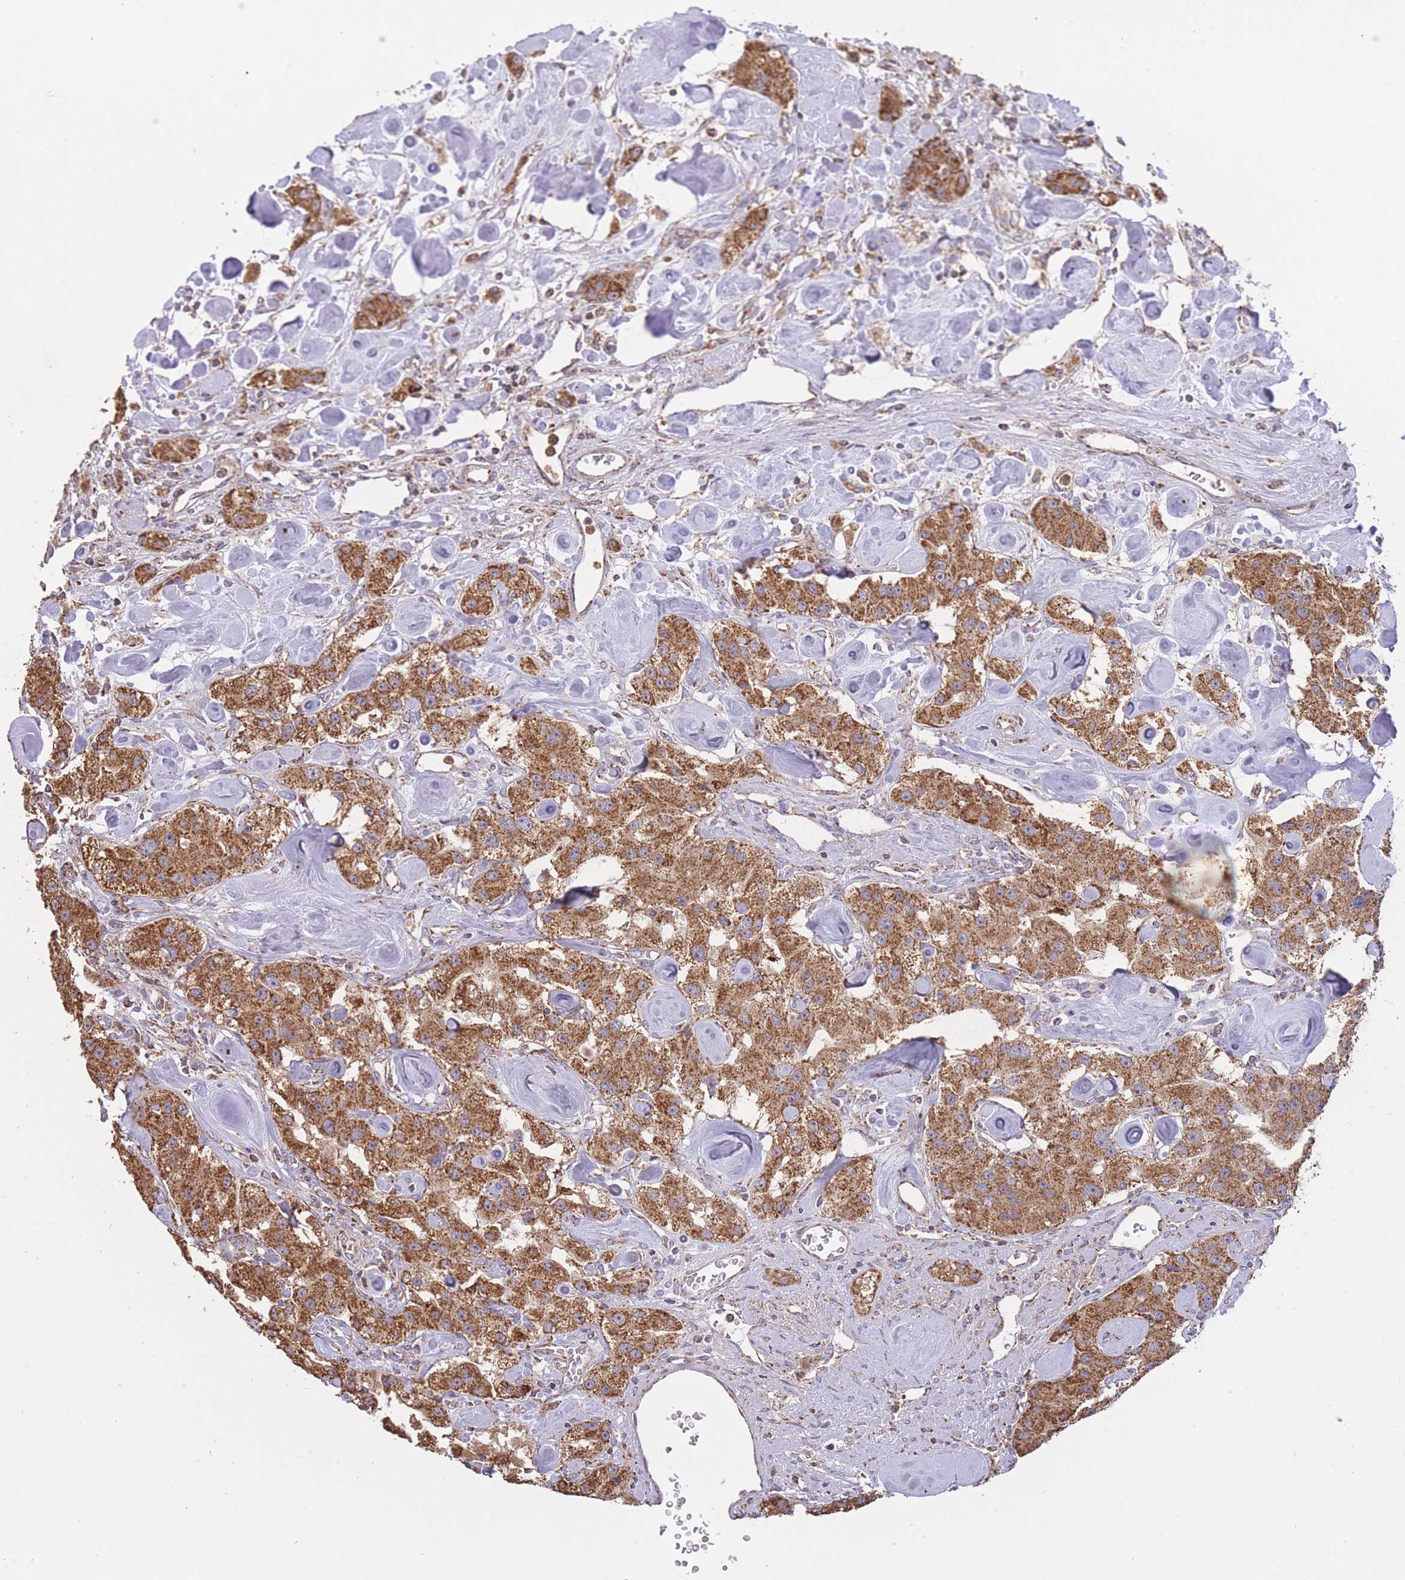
{"staining": {"intensity": "strong", "quantity": ">75%", "location": "cytoplasmic/membranous"}, "tissue": "carcinoid", "cell_type": "Tumor cells", "image_type": "cancer", "snomed": [{"axis": "morphology", "description": "Carcinoid, malignant, NOS"}, {"axis": "topography", "description": "Pancreas"}], "caption": "This is a photomicrograph of immunohistochemistry staining of carcinoid, which shows strong positivity in the cytoplasmic/membranous of tumor cells.", "gene": "PREP", "patient": {"sex": "male", "age": 41}}